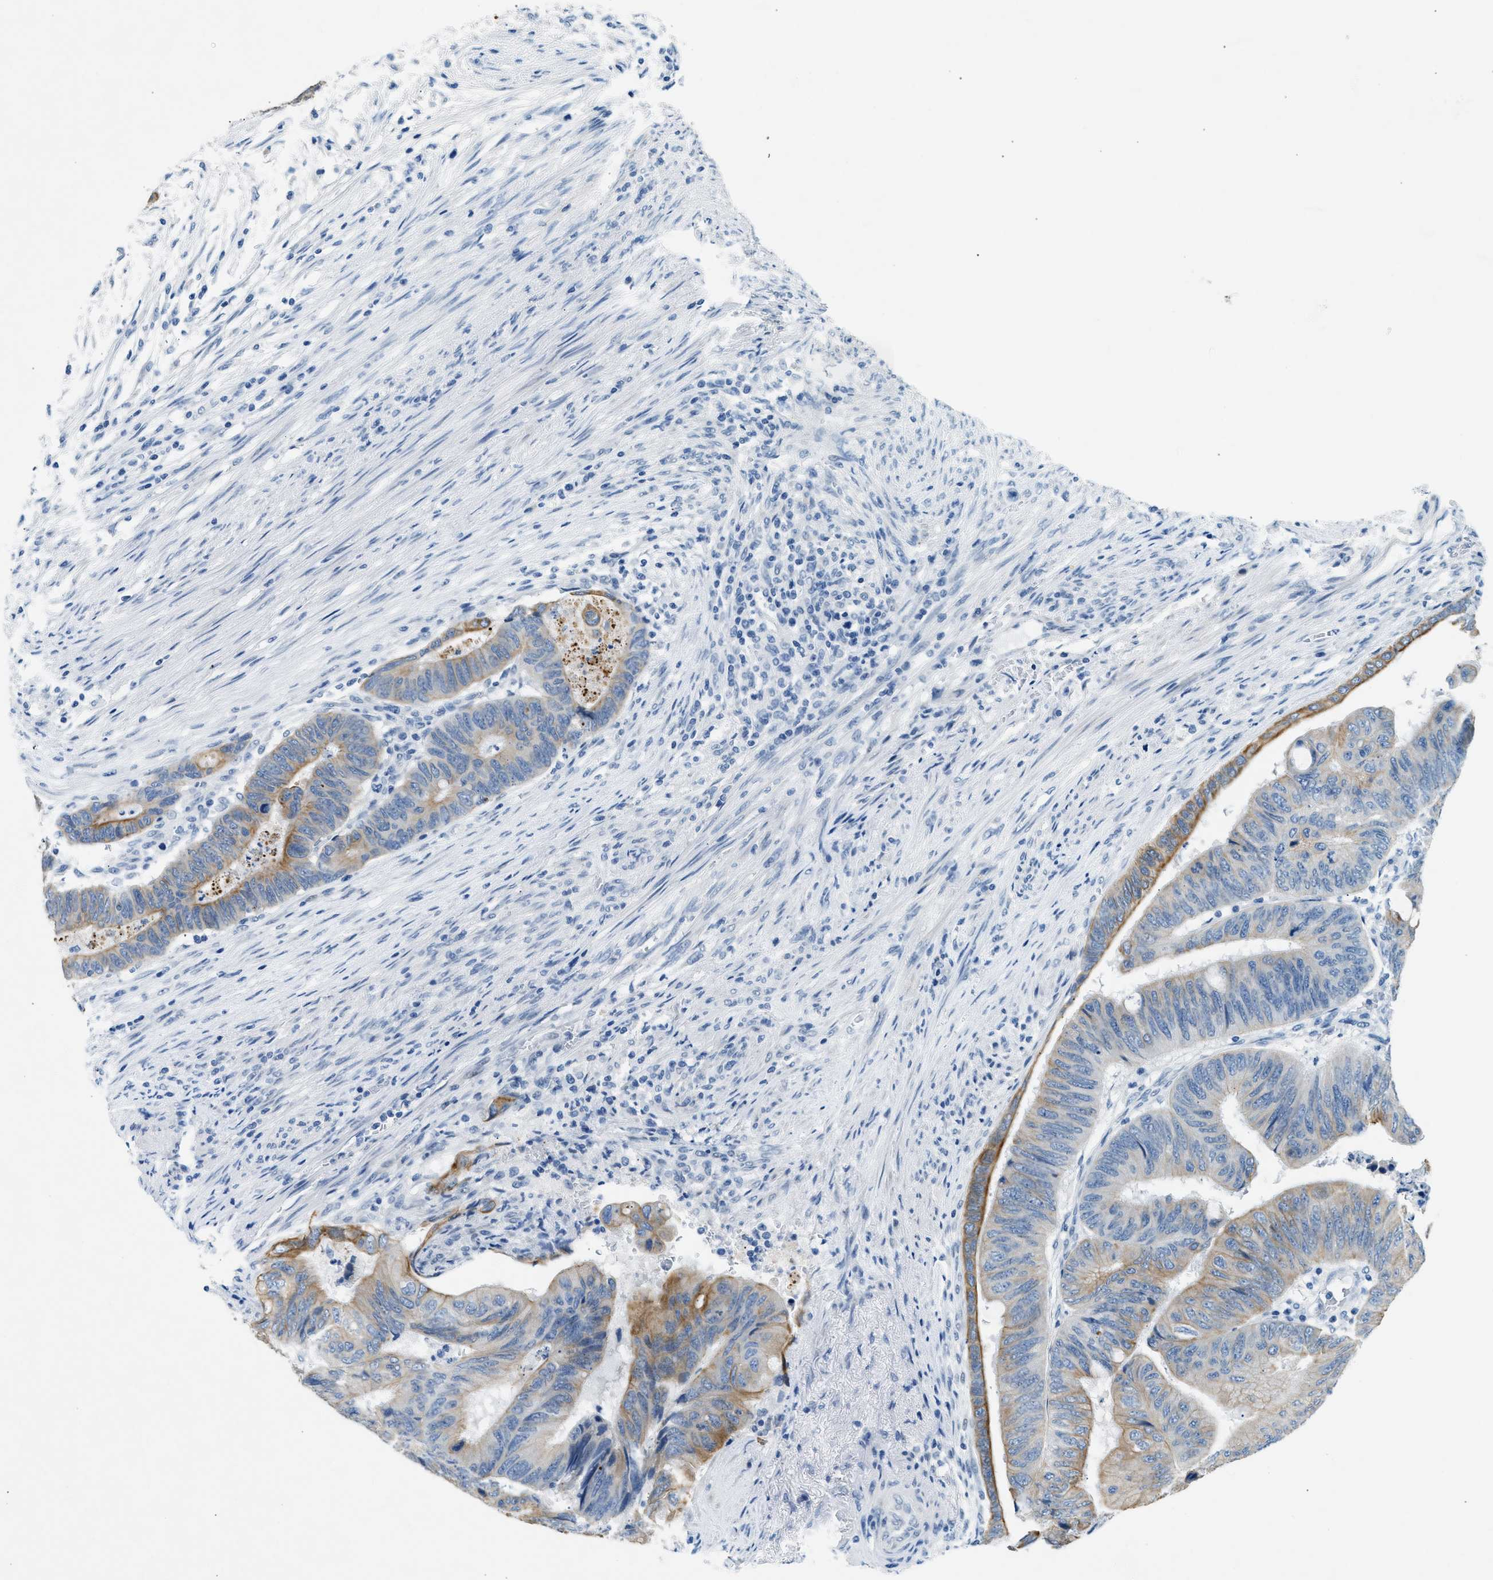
{"staining": {"intensity": "moderate", "quantity": "25%-75%", "location": "cytoplasmic/membranous"}, "tissue": "colorectal cancer", "cell_type": "Tumor cells", "image_type": "cancer", "snomed": [{"axis": "morphology", "description": "Normal tissue, NOS"}, {"axis": "morphology", "description": "Adenocarcinoma, NOS"}, {"axis": "topography", "description": "Rectum"}, {"axis": "topography", "description": "Peripheral nerve tissue"}], "caption": "Colorectal adenocarcinoma was stained to show a protein in brown. There is medium levels of moderate cytoplasmic/membranous positivity in approximately 25%-75% of tumor cells.", "gene": "CFAP20", "patient": {"sex": "male", "age": 92}}